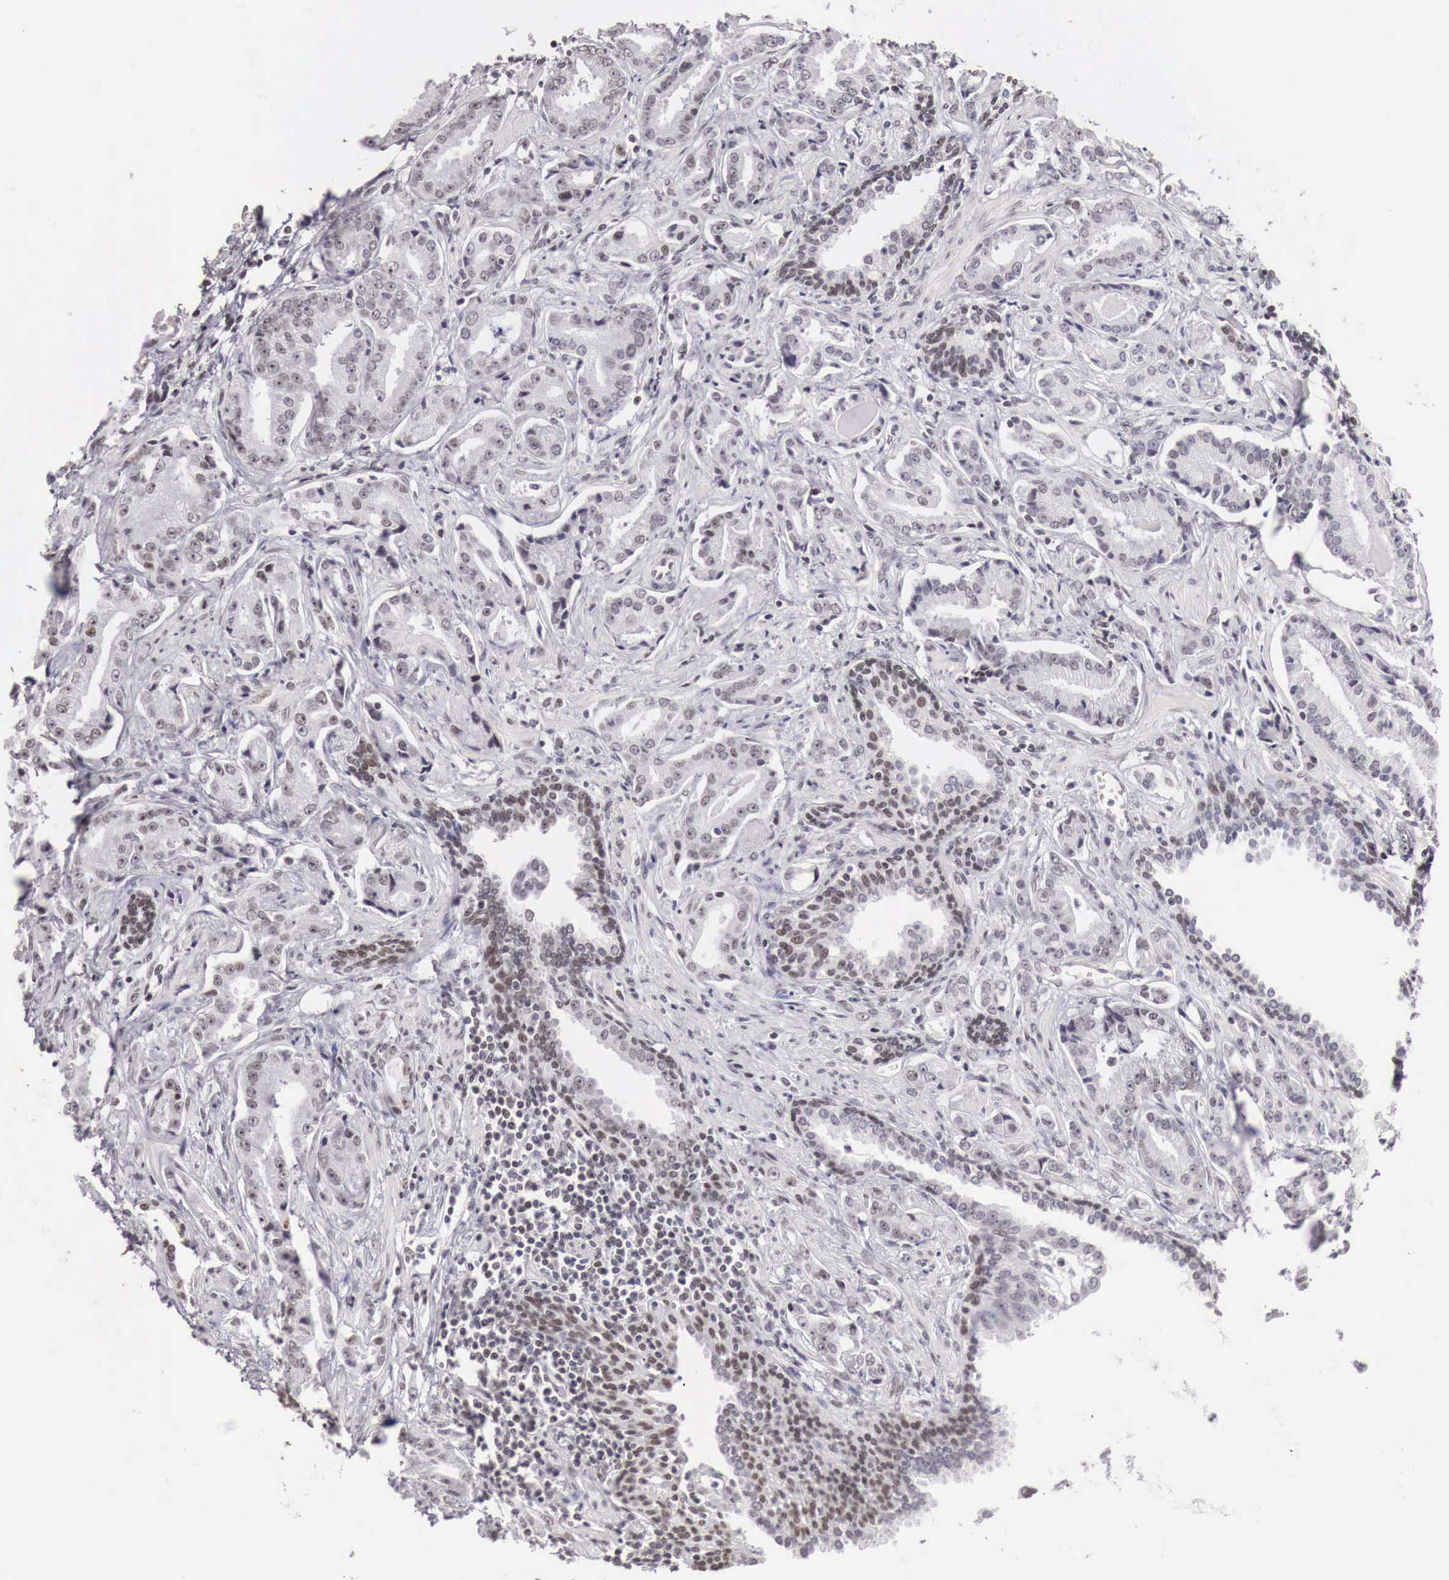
{"staining": {"intensity": "weak", "quantity": "<25%", "location": "nuclear"}, "tissue": "prostate cancer", "cell_type": "Tumor cells", "image_type": "cancer", "snomed": [{"axis": "morphology", "description": "Adenocarcinoma, Low grade"}, {"axis": "topography", "description": "Prostate"}], "caption": "Immunohistochemistry (IHC) histopathology image of human prostate cancer (adenocarcinoma (low-grade)) stained for a protein (brown), which displays no positivity in tumor cells. The staining was performed using DAB (3,3'-diaminobenzidine) to visualize the protein expression in brown, while the nuclei were stained in blue with hematoxylin (Magnification: 20x).", "gene": "PHF14", "patient": {"sex": "male", "age": 65}}